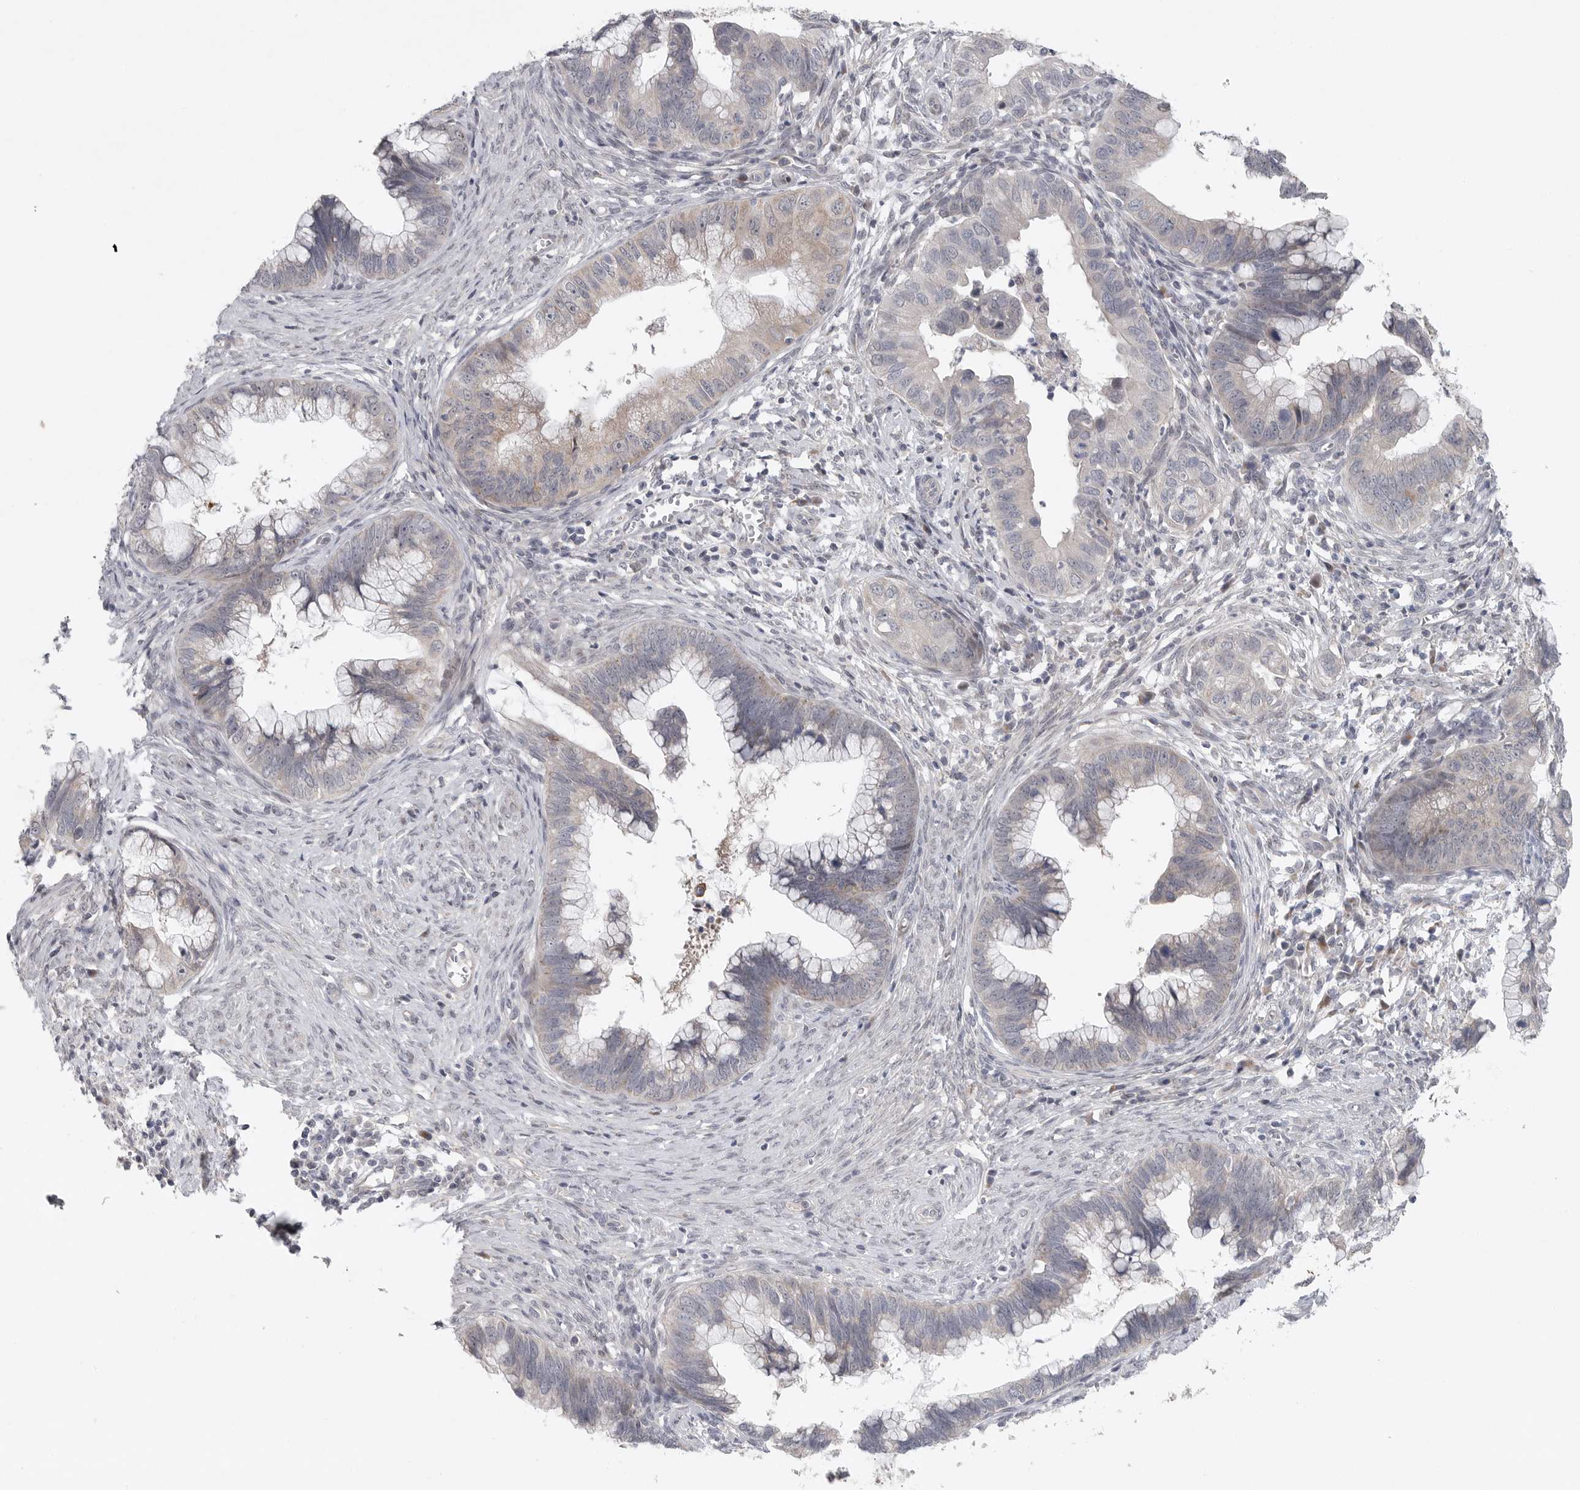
{"staining": {"intensity": "negative", "quantity": "none", "location": "none"}, "tissue": "cervical cancer", "cell_type": "Tumor cells", "image_type": "cancer", "snomed": [{"axis": "morphology", "description": "Adenocarcinoma, NOS"}, {"axis": "topography", "description": "Cervix"}], "caption": "Immunohistochemical staining of cervical cancer demonstrates no significant expression in tumor cells.", "gene": "FBXO43", "patient": {"sex": "female", "age": 44}}